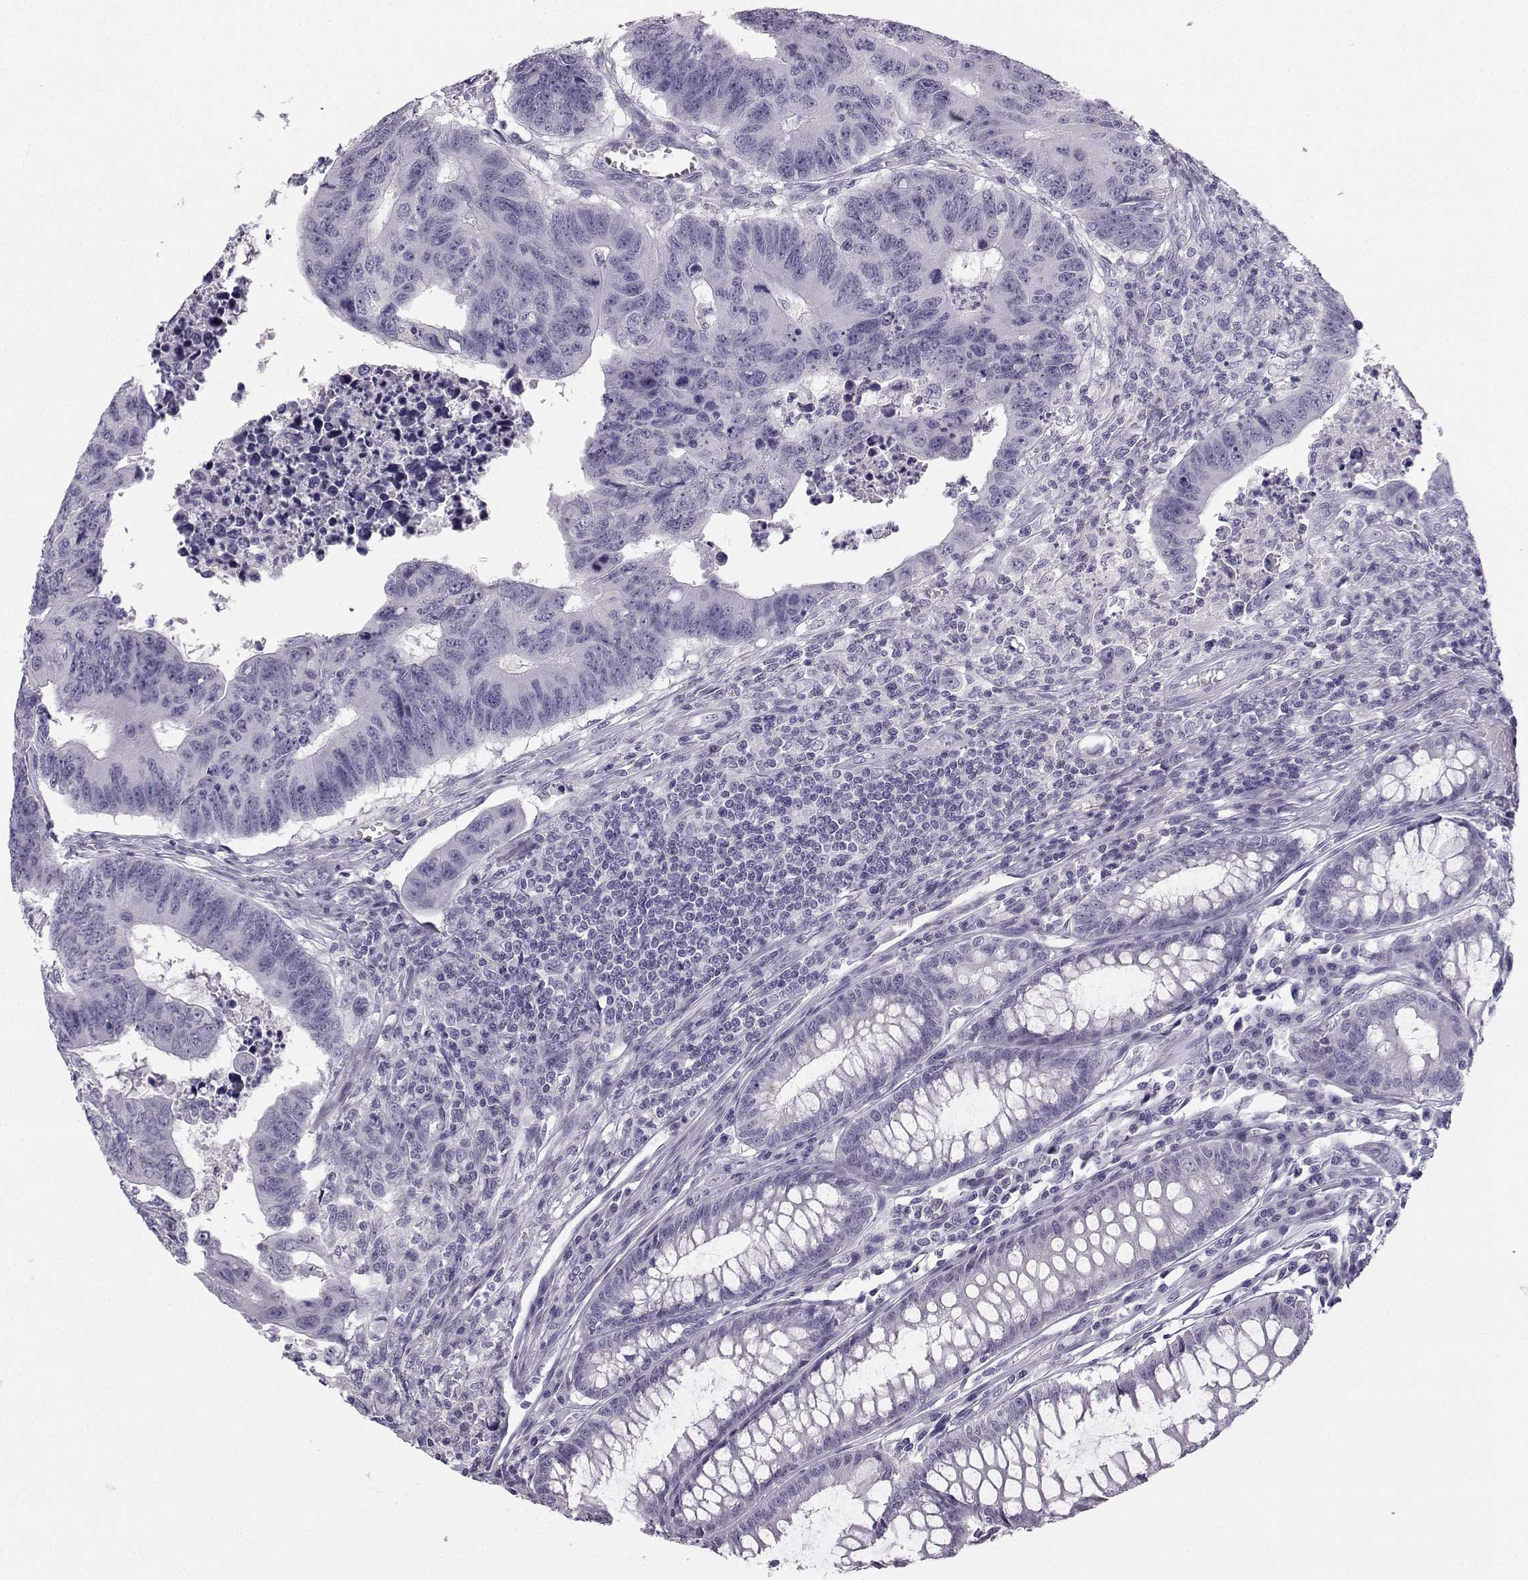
{"staining": {"intensity": "negative", "quantity": "none", "location": "none"}, "tissue": "colorectal cancer", "cell_type": "Tumor cells", "image_type": "cancer", "snomed": [{"axis": "morphology", "description": "Adenocarcinoma, NOS"}, {"axis": "topography", "description": "Rectum"}], "caption": "High power microscopy photomicrograph of an immunohistochemistry image of colorectal adenocarcinoma, revealing no significant expression in tumor cells.", "gene": "SYCE1", "patient": {"sex": "female", "age": 85}}